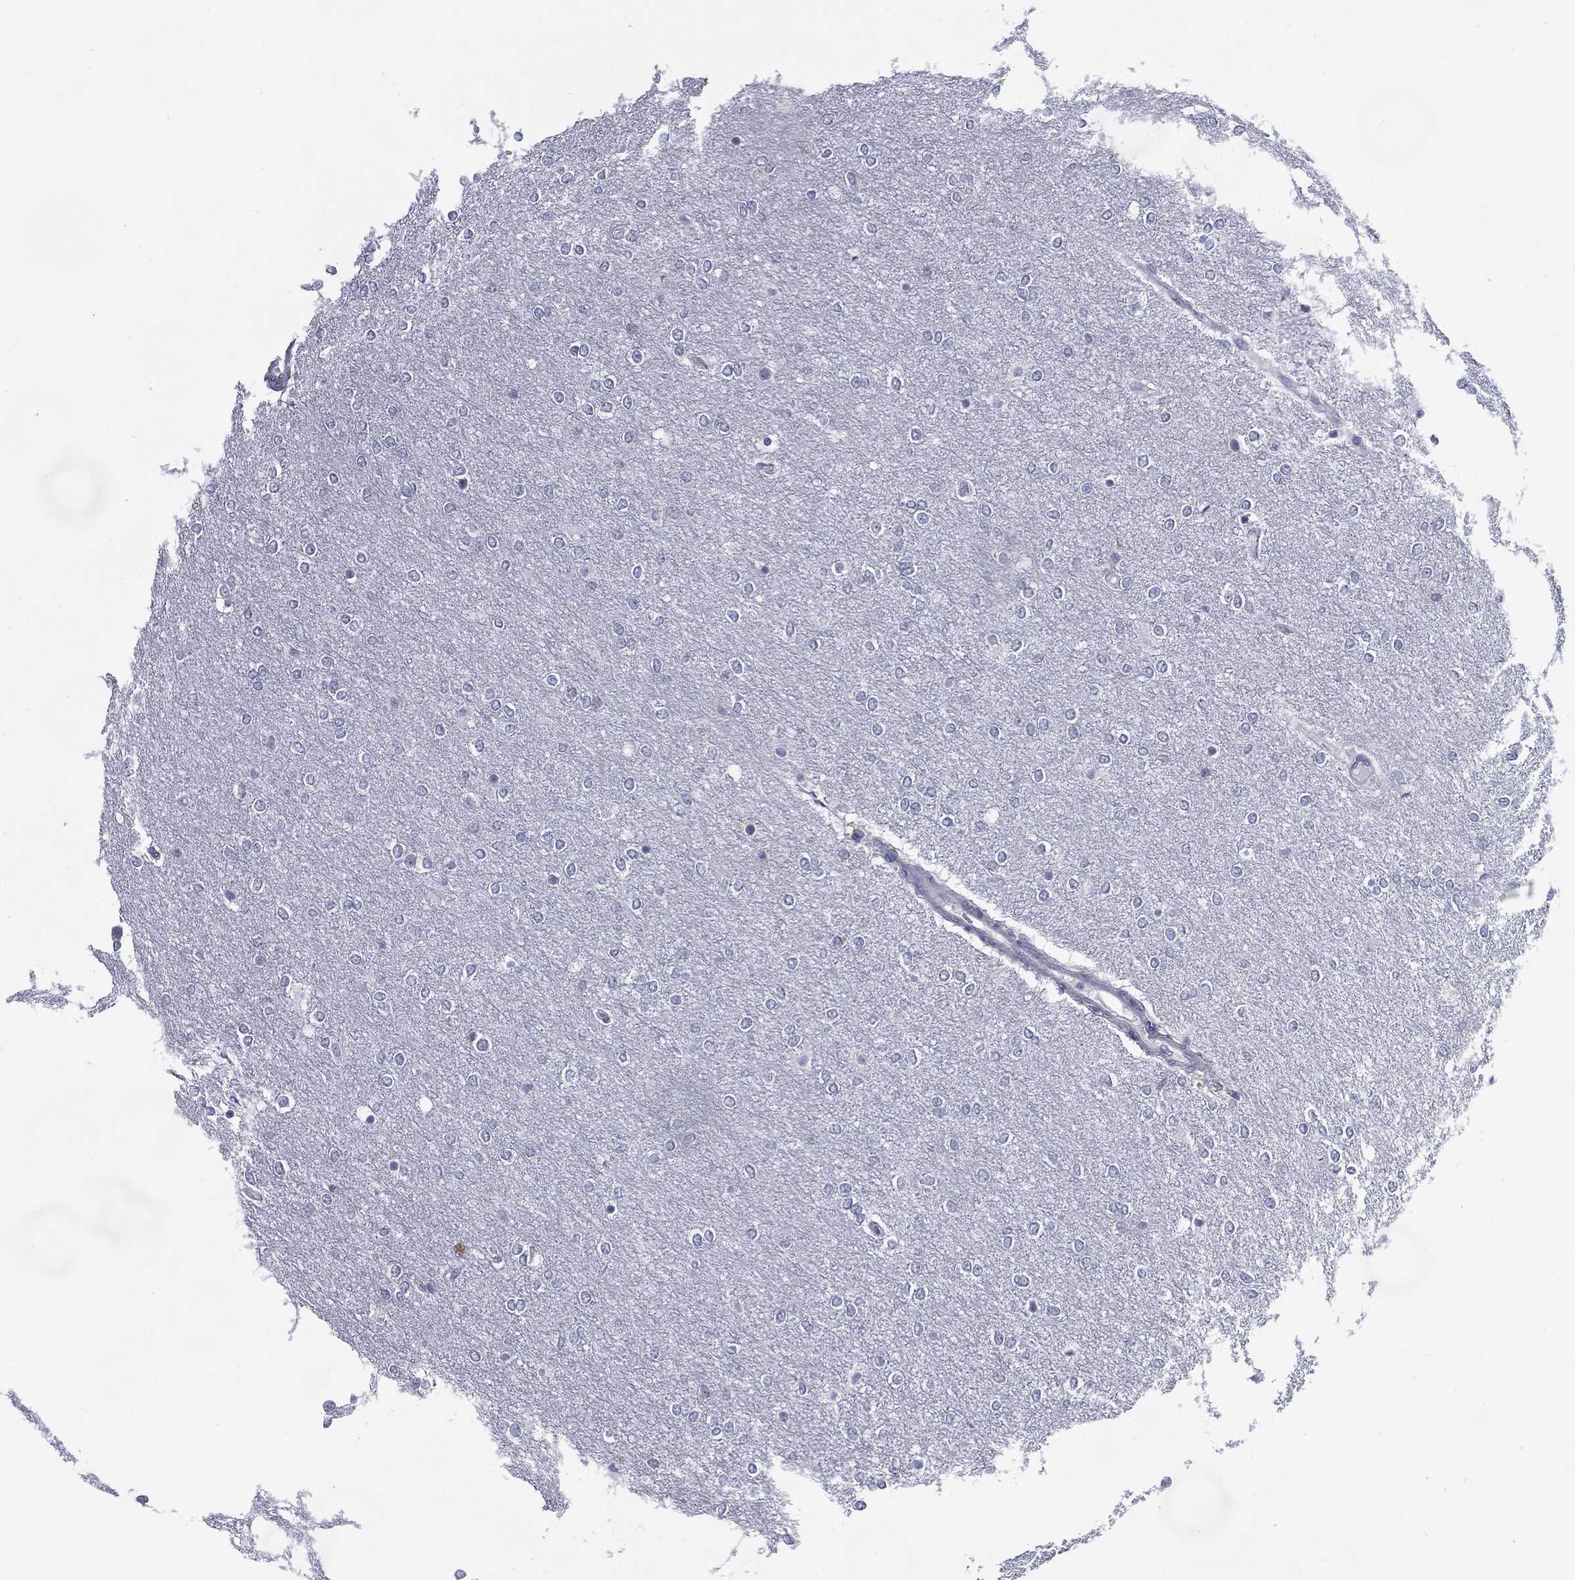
{"staining": {"intensity": "negative", "quantity": "none", "location": "none"}, "tissue": "glioma", "cell_type": "Tumor cells", "image_type": "cancer", "snomed": [{"axis": "morphology", "description": "Glioma, malignant, High grade"}, {"axis": "topography", "description": "Brain"}], "caption": "DAB (3,3'-diaminobenzidine) immunohistochemical staining of glioma demonstrates no significant positivity in tumor cells.", "gene": "C19orf18", "patient": {"sex": "female", "age": 61}}